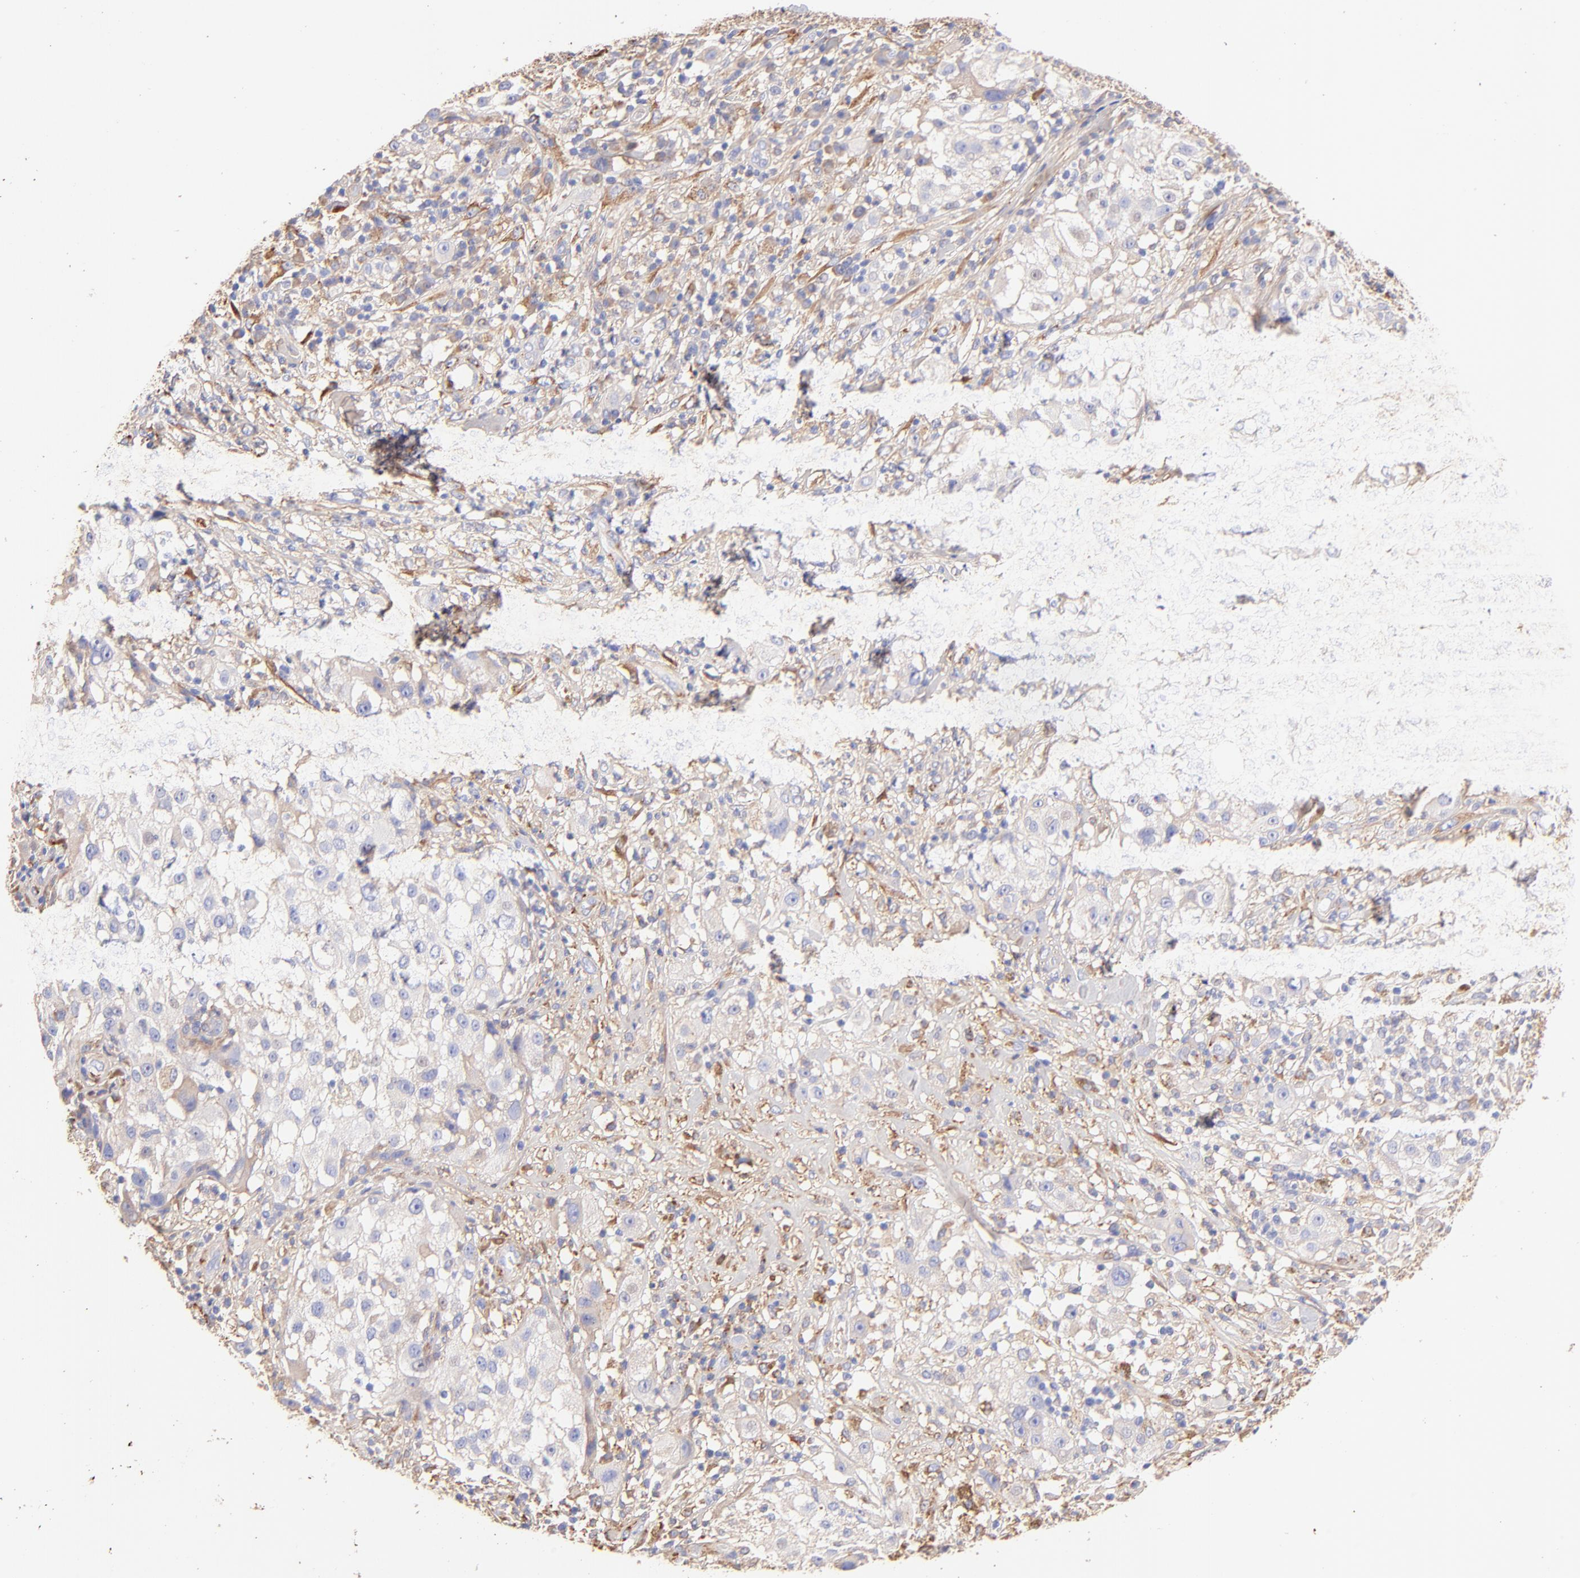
{"staining": {"intensity": "weak", "quantity": "<25%", "location": "cytoplasmic/membranous"}, "tissue": "melanoma", "cell_type": "Tumor cells", "image_type": "cancer", "snomed": [{"axis": "morphology", "description": "Necrosis, NOS"}, {"axis": "morphology", "description": "Malignant melanoma, NOS"}, {"axis": "topography", "description": "Skin"}], "caption": "This photomicrograph is of melanoma stained with immunohistochemistry to label a protein in brown with the nuclei are counter-stained blue. There is no positivity in tumor cells.", "gene": "BGN", "patient": {"sex": "female", "age": 87}}